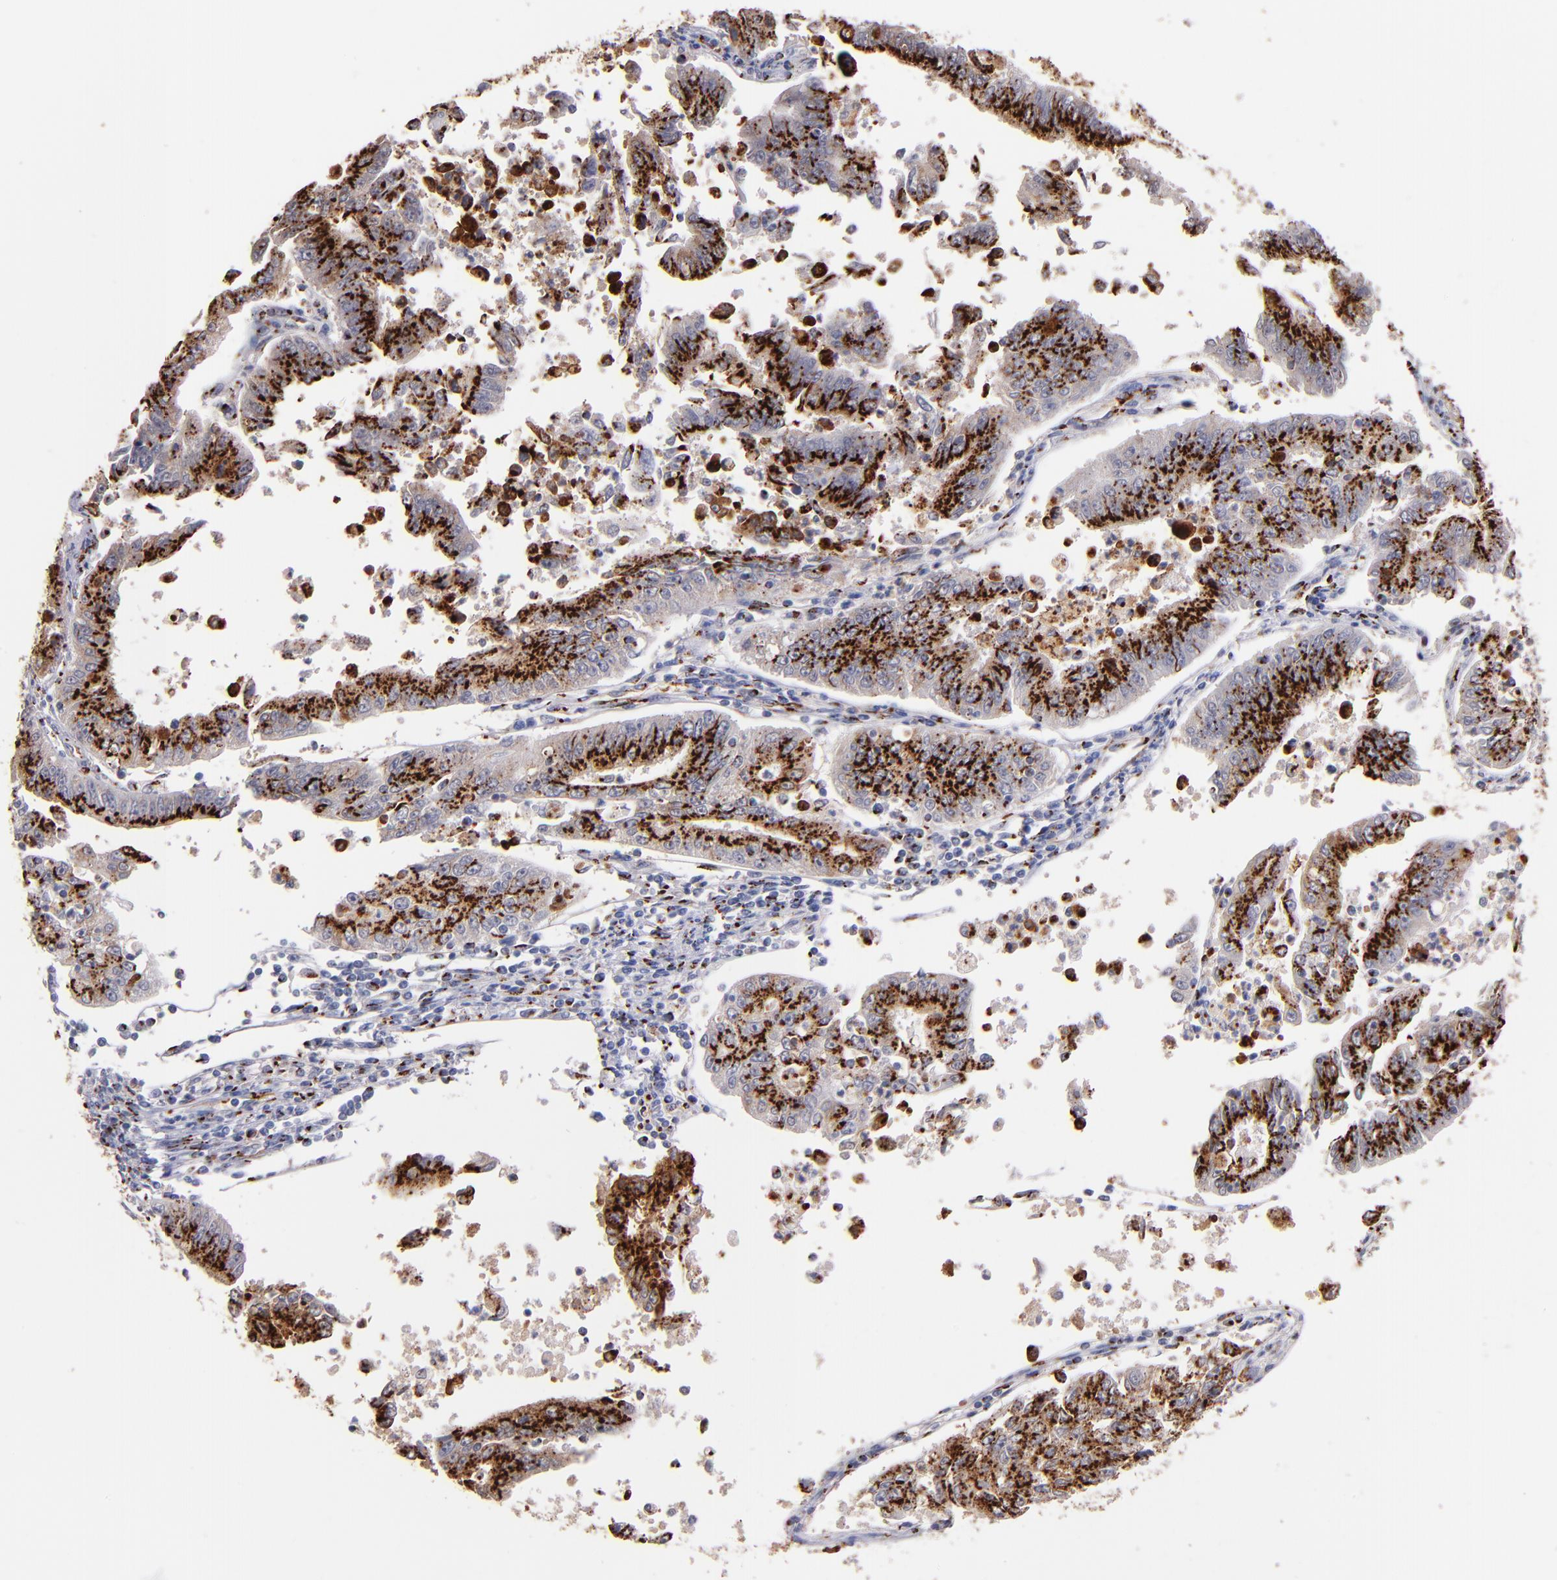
{"staining": {"intensity": "strong", "quantity": ">75%", "location": "cytoplasmic/membranous"}, "tissue": "endometrial cancer", "cell_type": "Tumor cells", "image_type": "cancer", "snomed": [{"axis": "morphology", "description": "Adenocarcinoma, NOS"}, {"axis": "topography", "description": "Endometrium"}], "caption": "Human adenocarcinoma (endometrial) stained with a brown dye exhibits strong cytoplasmic/membranous positive staining in about >75% of tumor cells.", "gene": "GOLIM4", "patient": {"sex": "female", "age": 42}}